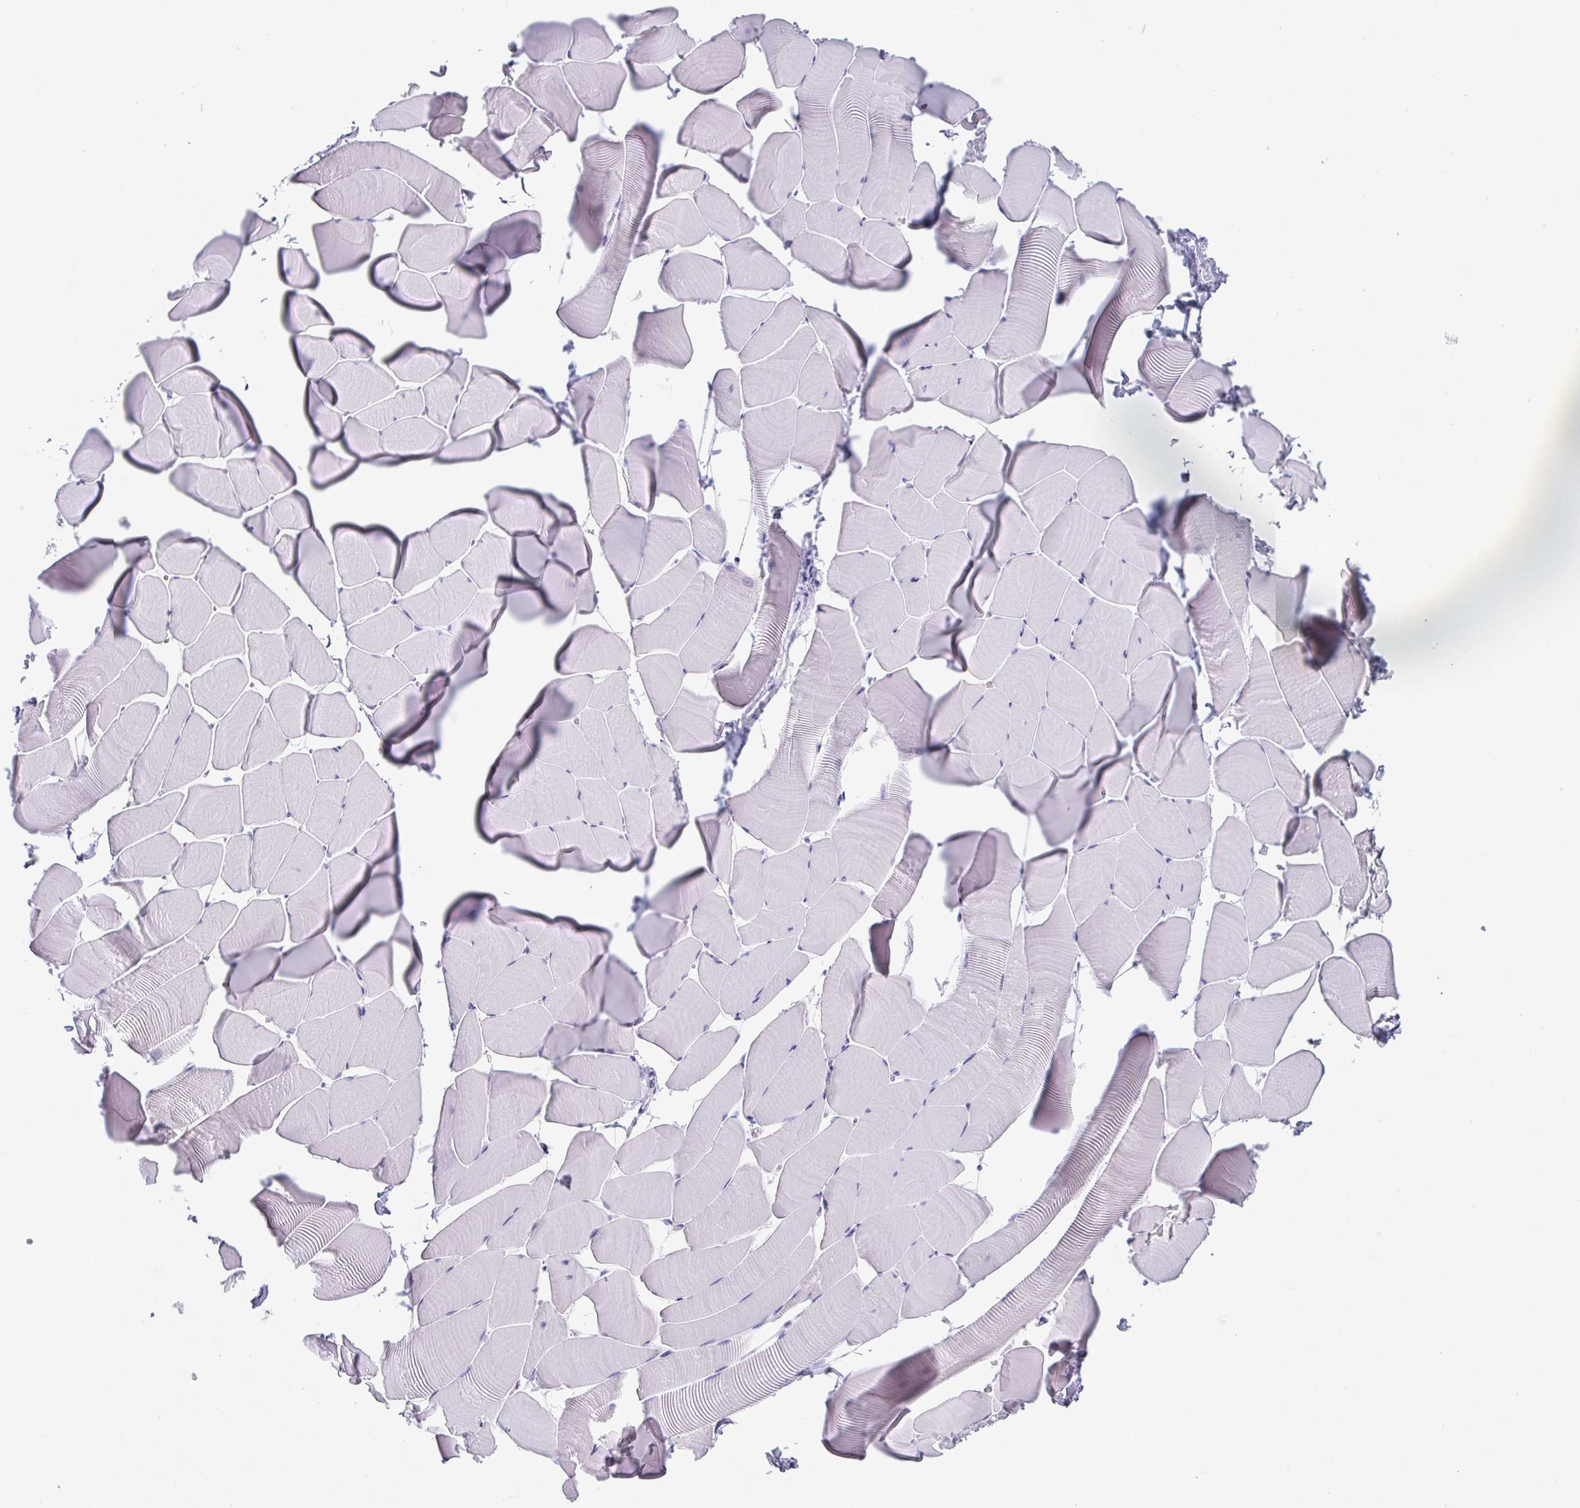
{"staining": {"intensity": "negative", "quantity": "none", "location": "none"}, "tissue": "skeletal muscle", "cell_type": "Myocytes", "image_type": "normal", "snomed": [{"axis": "morphology", "description": "Normal tissue, NOS"}, {"axis": "topography", "description": "Skeletal muscle"}], "caption": "DAB (3,3'-diaminobenzidine) immunohistochemical staining of normal skeletal muscle reveals no significant staining in myocytes. (Immunohistochemistry, brightfield microscopy, high magnification).", "gene": "SCGN", "patient": {"sex": "male", "age": 25}}